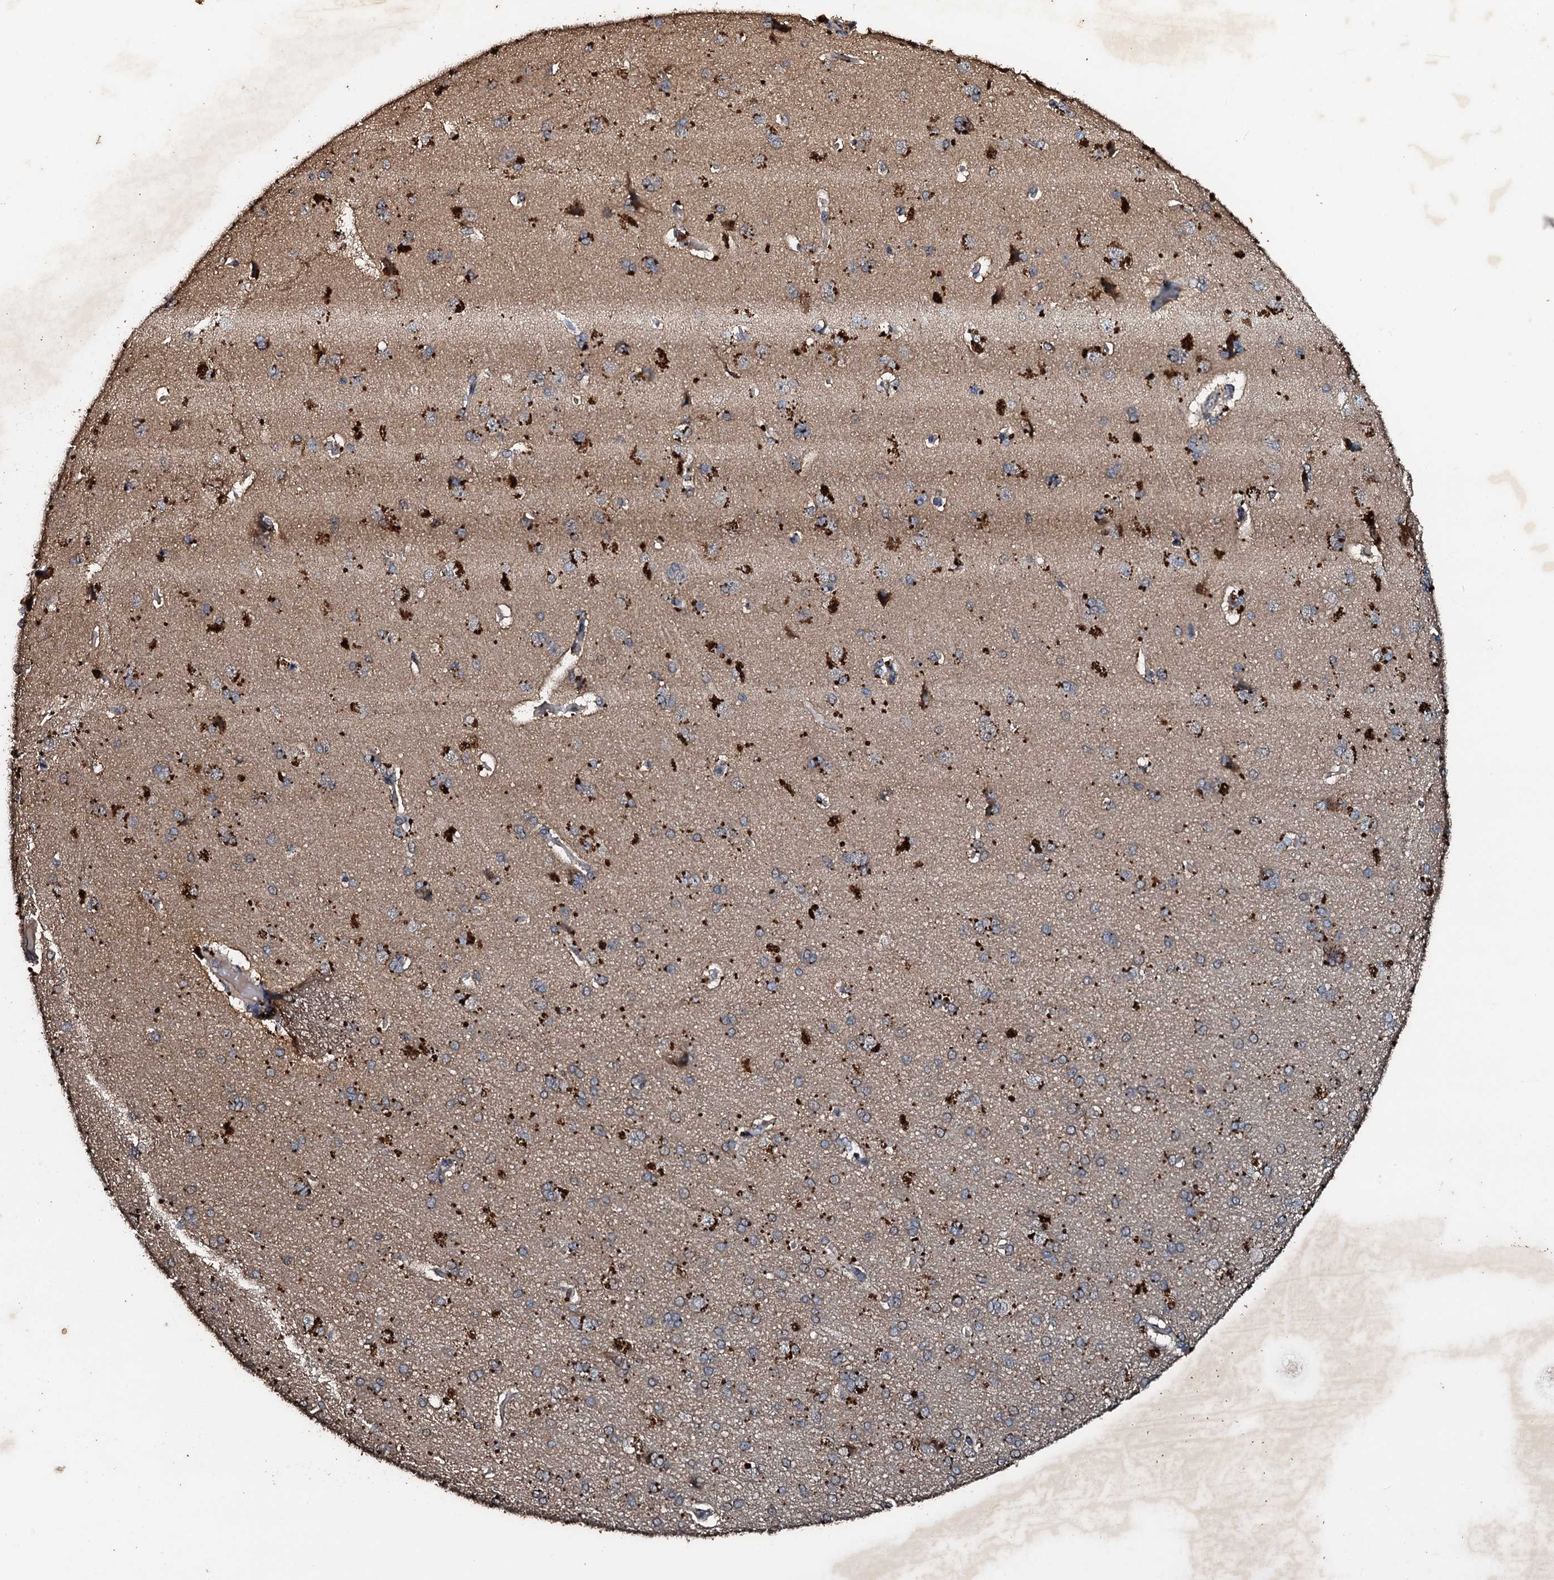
{"staining": {"intensity": "moderate", "quantity": "<25%", "location": "cytoplasmic/membranous"}, "tissue": "cerebral cortex", "cell_type": "Endothelial cells", "image_type": "normal", "snomed": [{"axis": "morphology", "description": "Normal tissue, NOS"}, {"axis": "topography", "description": "Cerebral cortex"}], "caption": "Moderate cytoplasmic/membranous staining for a protein is identified in approximately <25% of endothelial cells of benign cerebral cortex using immunohistochemistry (IHC).", "gene": "ADAMTS10", "patient": {"sex": "male", "age": 62}}